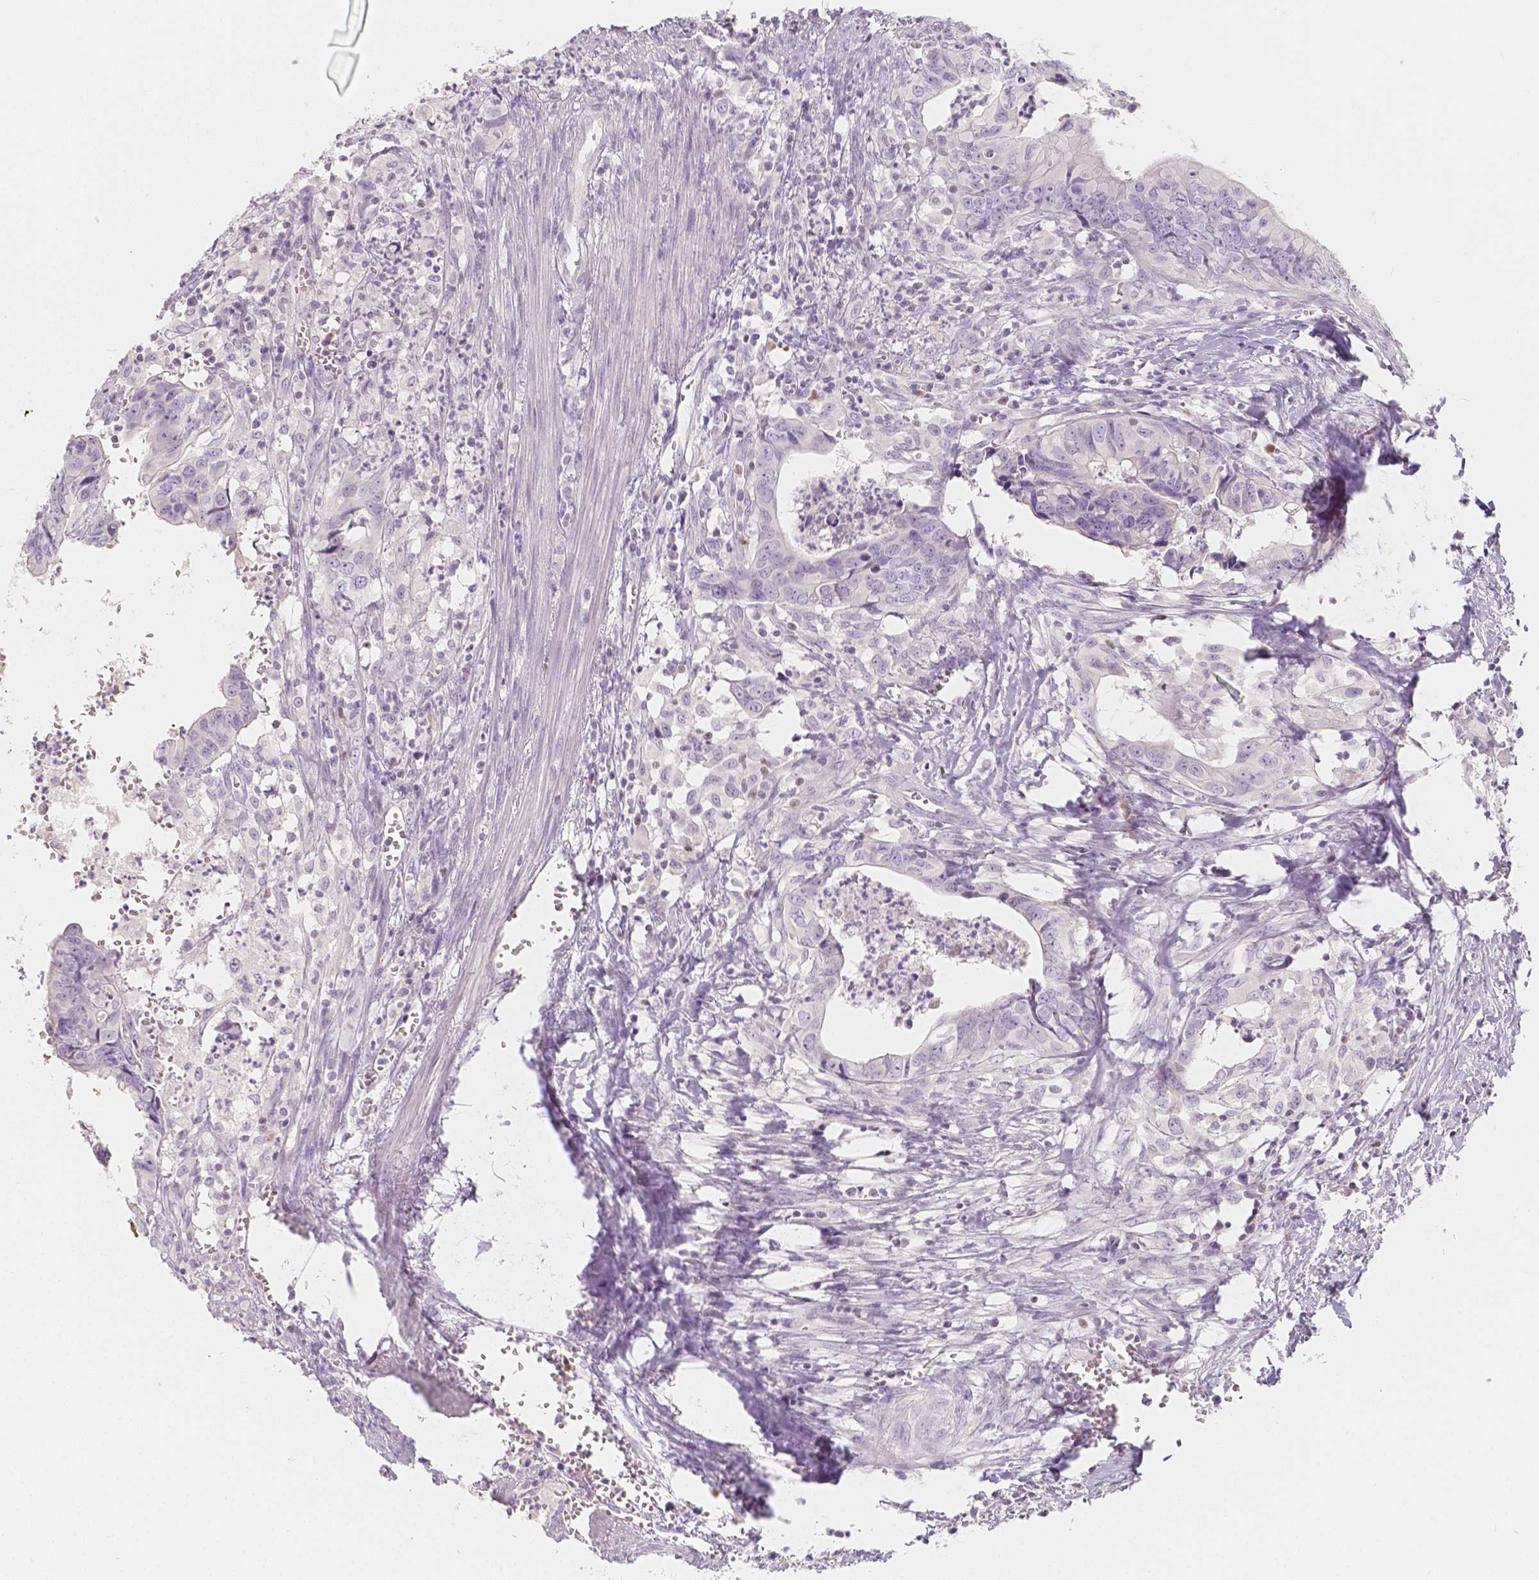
{"staining": {"intensity": "negative", "quantity": "none", "location": "none"}, "tissue": "colorectal cancer", "cell_type": "Tumor cells", "image_type": "cancer", "snomed": [{"axis": "morphology", "description": "Adenocarcinoma, NOS"}, {"axis": "topography", "description": "Colon"}], "caption": "Human colorectal cancer (adenocarcinoma) stained for a protein using IHC exhibits no positivity in tumor cells.", "gene": "BATF", "patient": {"sex": "female", "age": 82}}